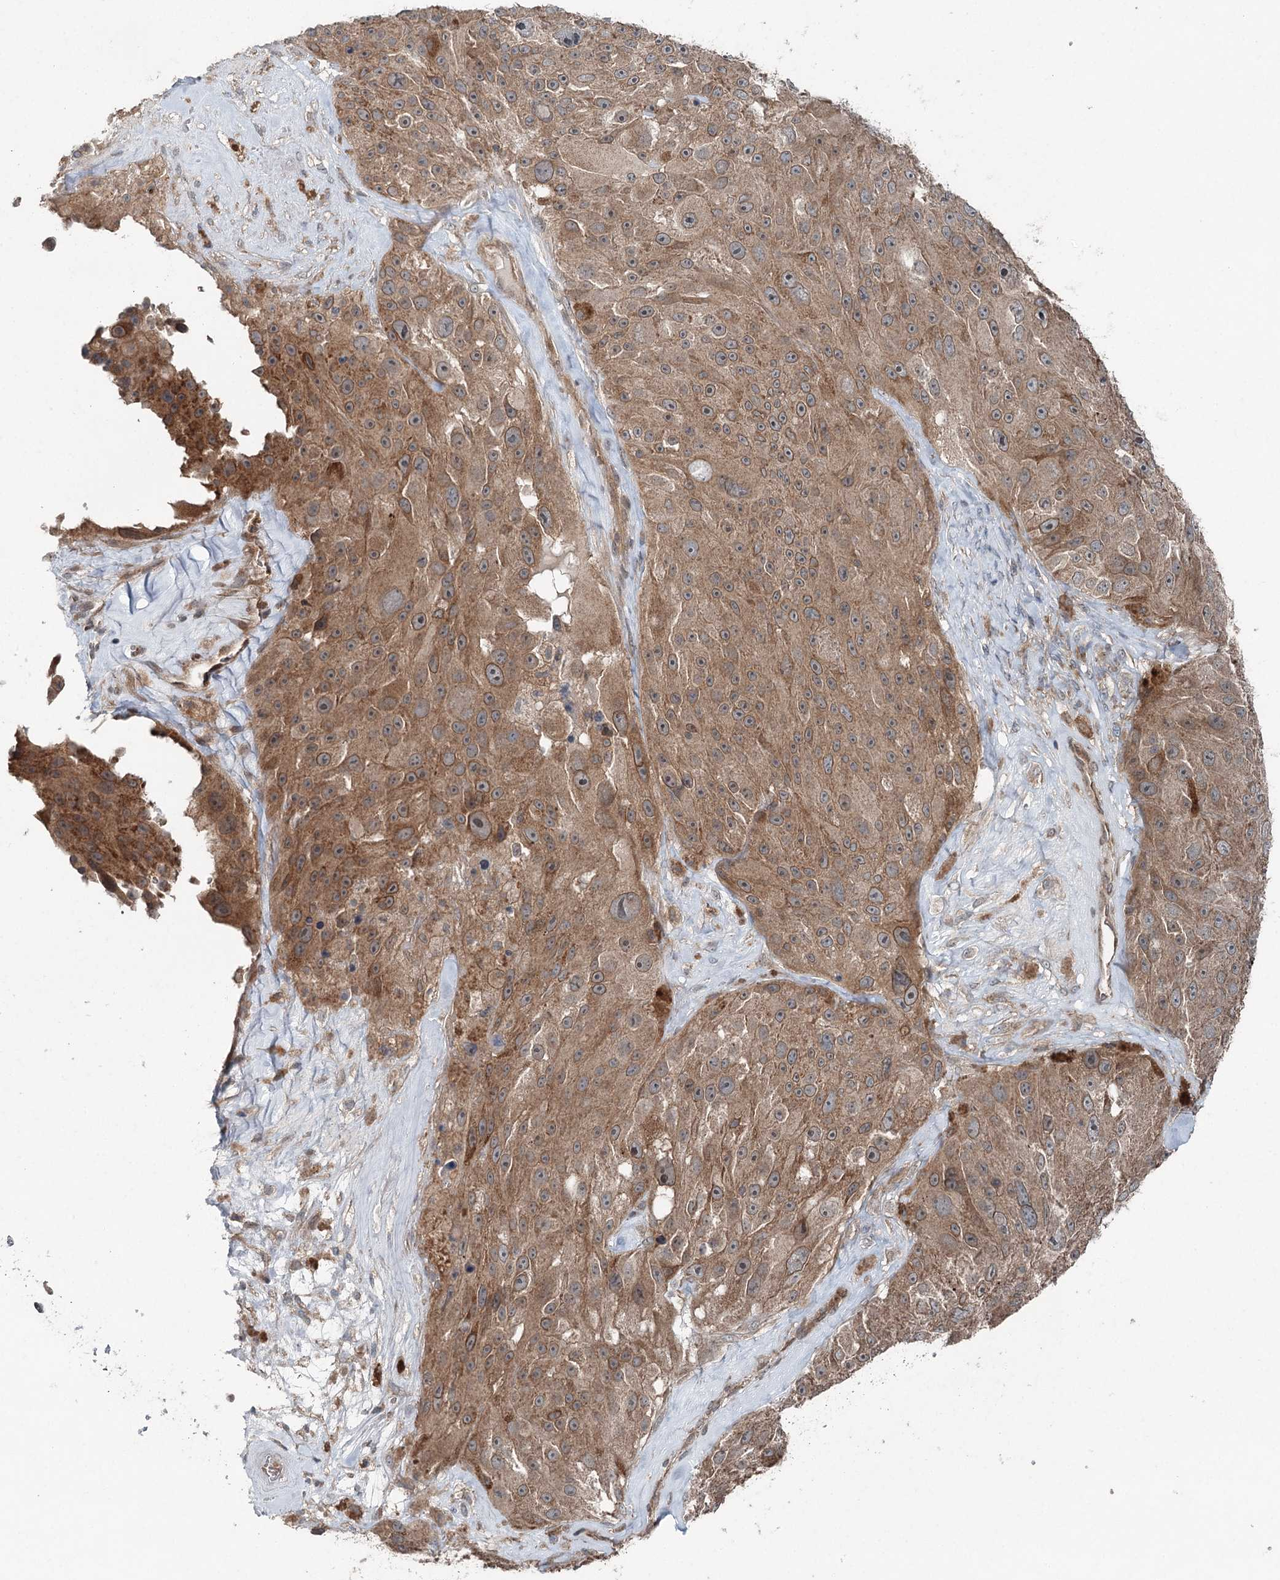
{"staining": {"intensity": "moderate", "quantity": ">75%", "location": "cytoplasmic/membranous"}, "tissue": "melanoma", "cell_type": "Tumor cells", "image_type": "cancer", "snomed": [{"axis": "morphology", "description": "Malignant melanoma, Metastatic site"}, {"axis": "topography", "description": "Lymph node"}], "caption": "Tumor cells exhibit medium levels of moderate cytoplasmic/membranous staining in approximately >75% of cells in malignant melanoma (metastatic site).", "gene": "SKIC3", "patient": {"sex": "male", "age": 62}}